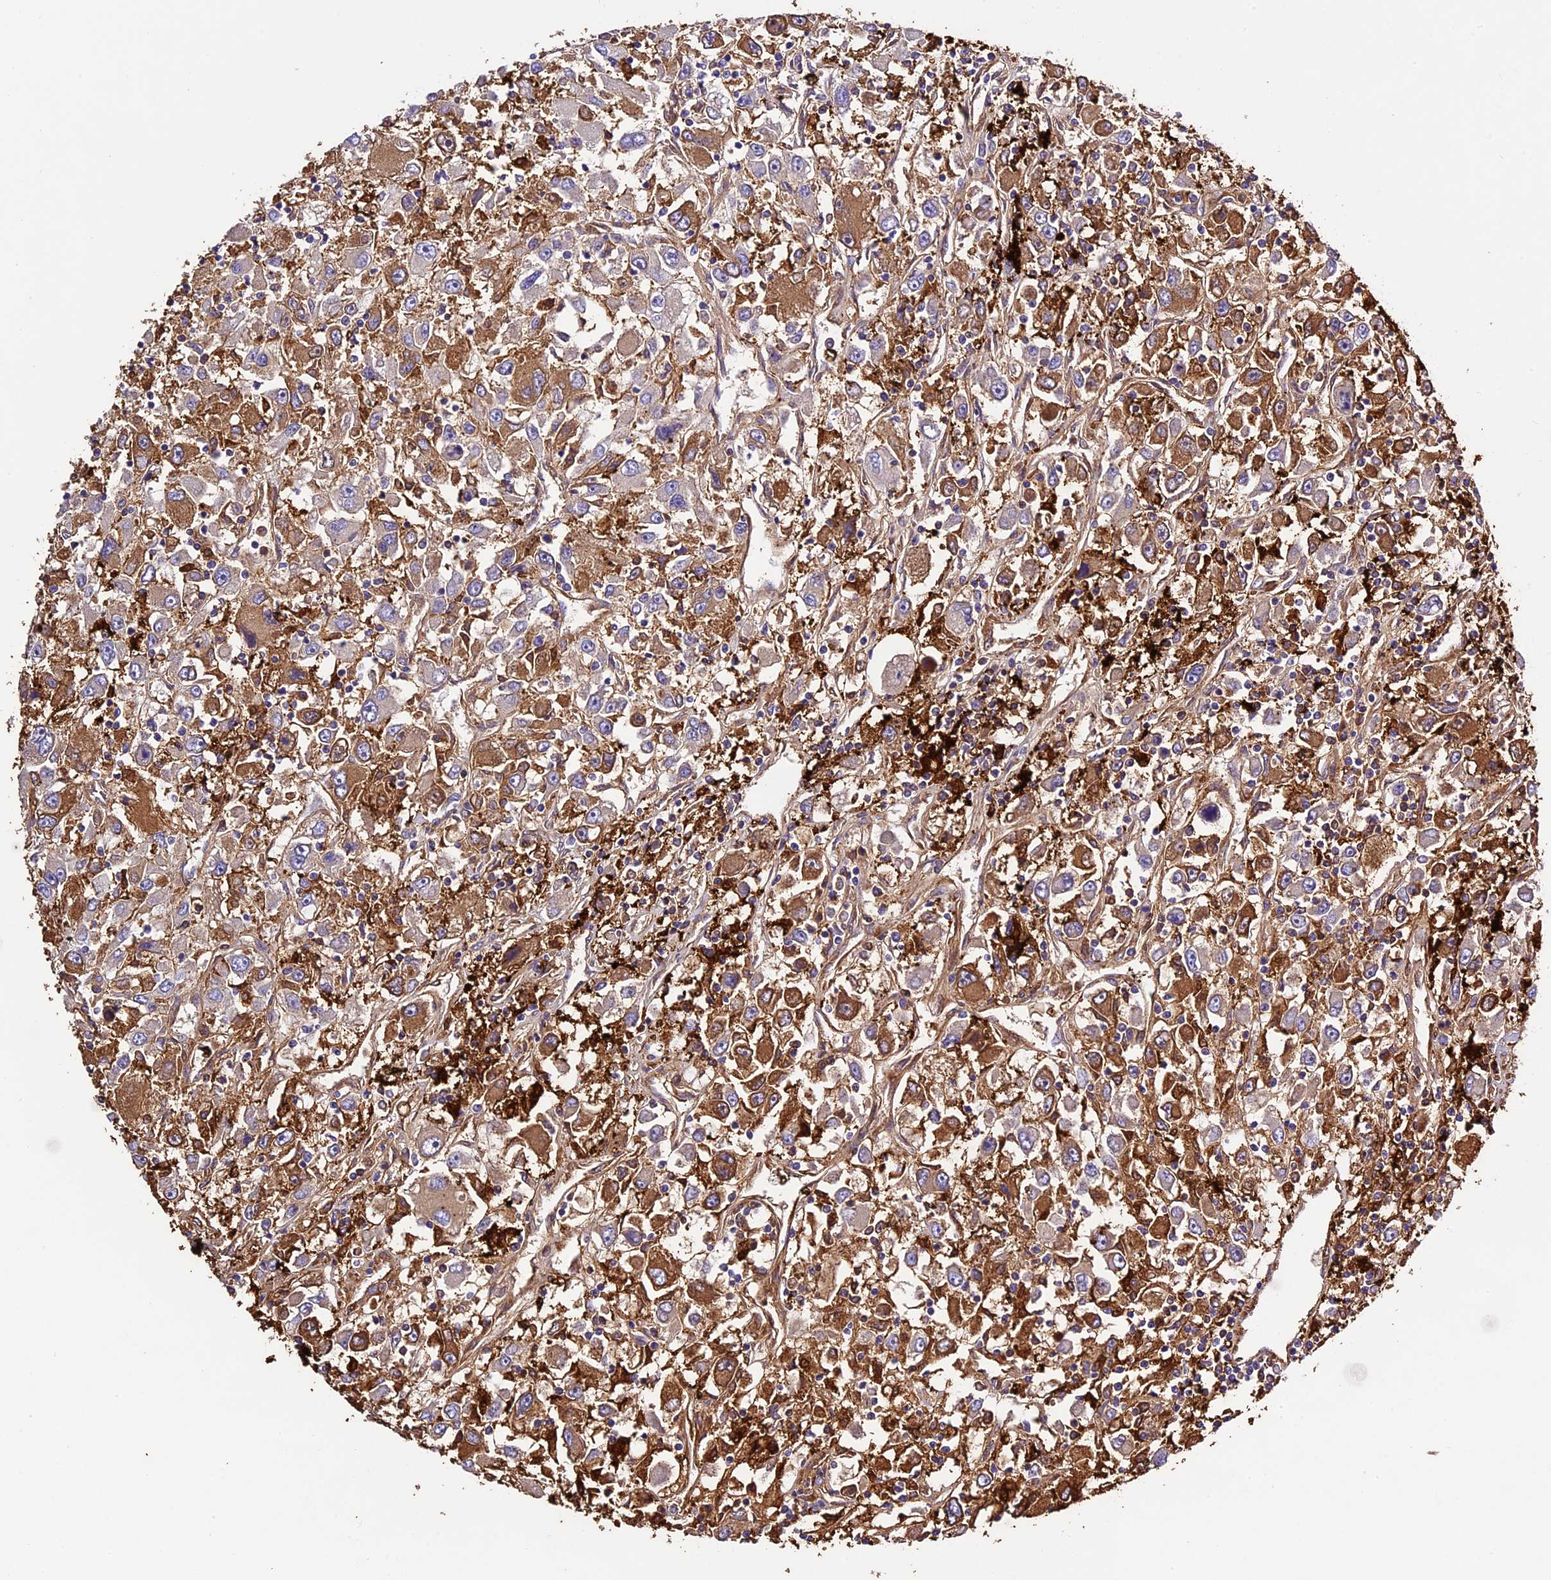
{"staining": {"intensity": "moderate", "quantity": ">75%", "location": "cytoplasmic/membranous"}, "tissue": "renal cancer", "cell_type": "Tumor cells", "image_type": "cancer", "snomed": [{"axis": "morphology", "description": "Adenocarcinoma, NOS"}, {"axis": "topography", "description": "Kidney"}], "caption": "A micrograph showing moderate cytoplasmic/membranous expression in about >75% of tumor cells in renal adenocarcinoma, as visualized by brown immunohistochemical staining.", "gene": "CILP2", "patient": {"sex": "female", "age": 52}}